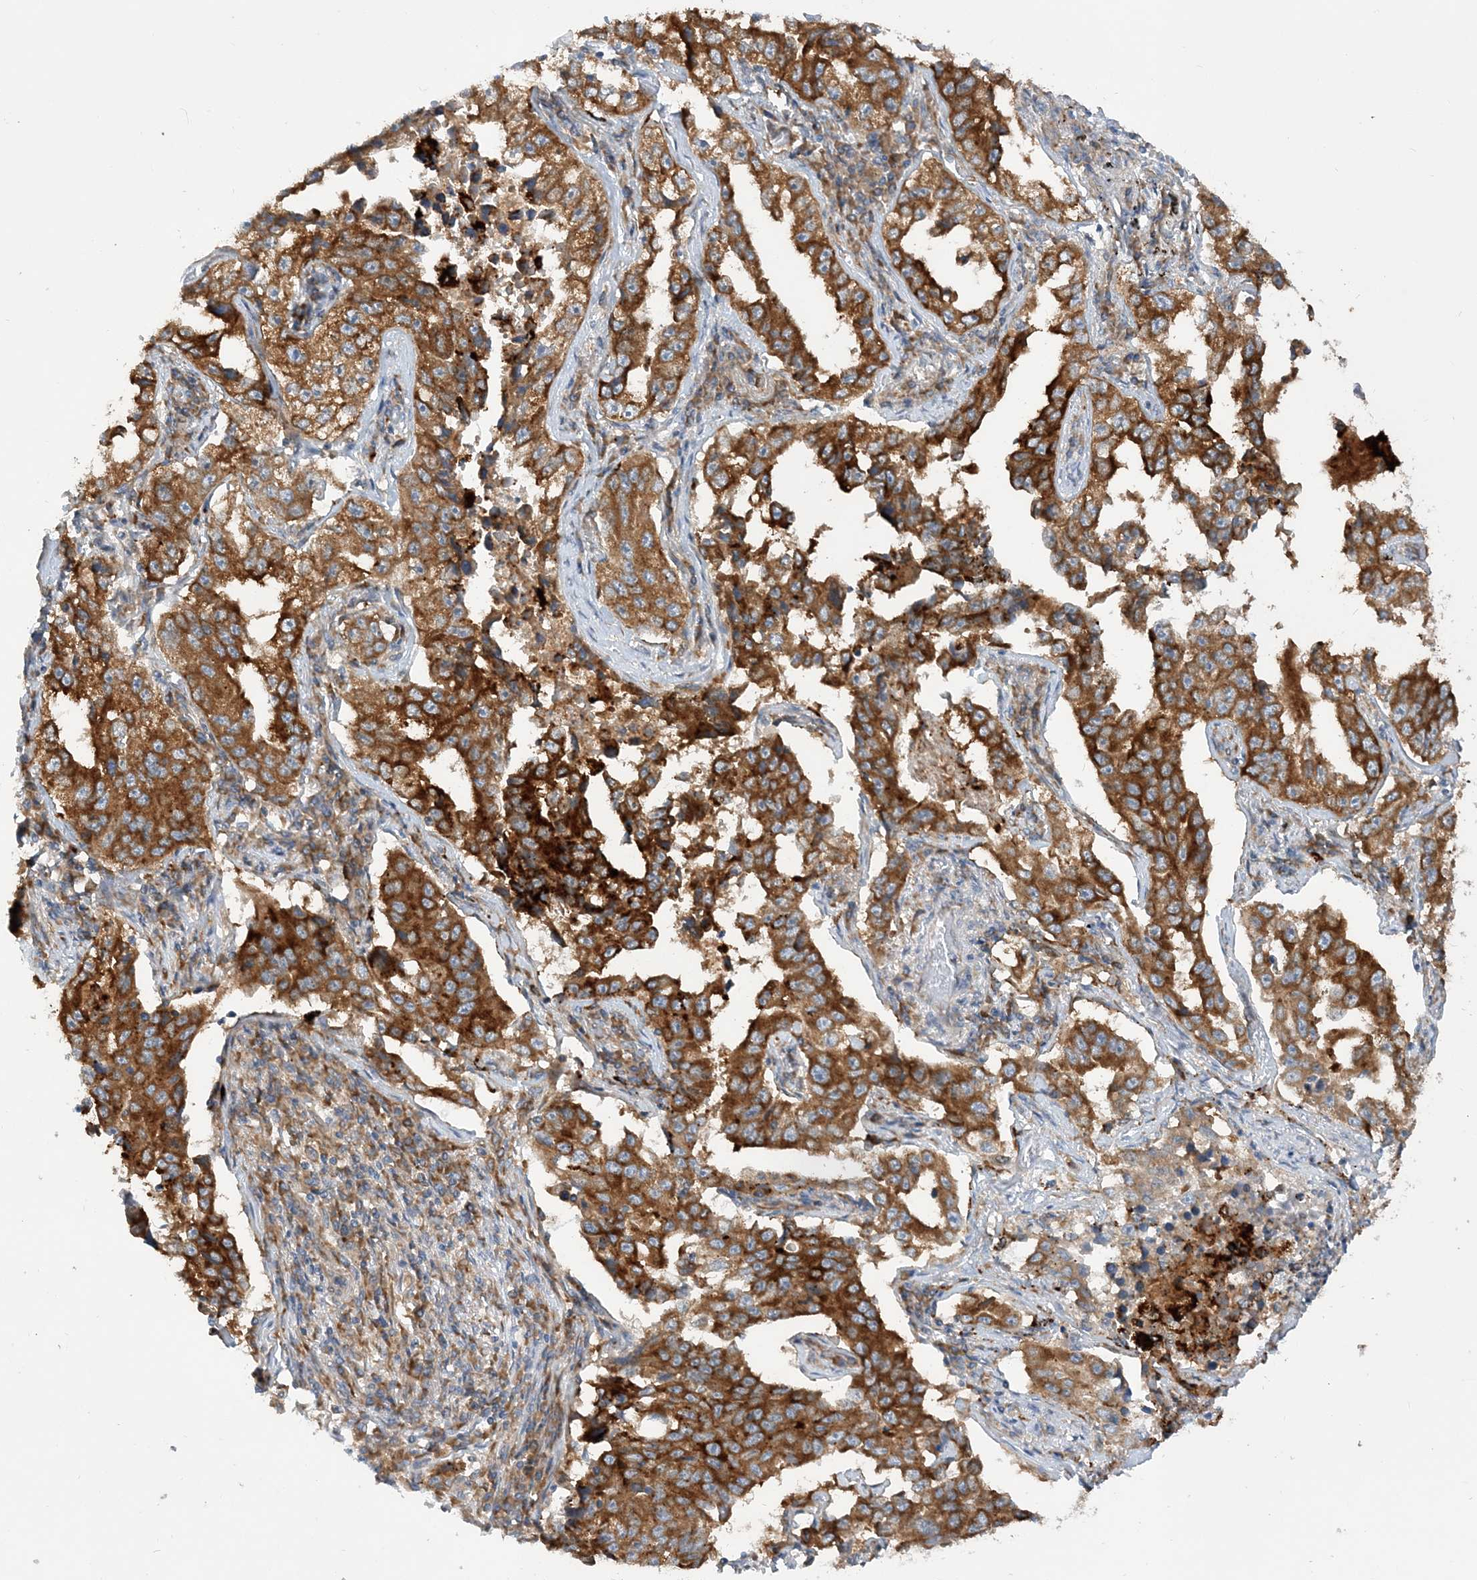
{"staining": {"intensity": "strong", "quantity": ">75%", "location": "cytoplasmic/membranous"}, "tissue": "lung cancer", "cell_type": "Tumor cells", "image_type": "cancer", "snomed": [{"axis": "morphology", "description": "Adenocarcinoma, NOS"}, {"axis": "topography", "description": "Lung"}], "caption": "Lung cancer stained with DAB immunohistochemistry exhibits high levels of strong cytoplasmic/membranous staining in about >75% of tumor cells.", "gene": "LARP4B", "patient": {"sex": "female", "age": 51}}